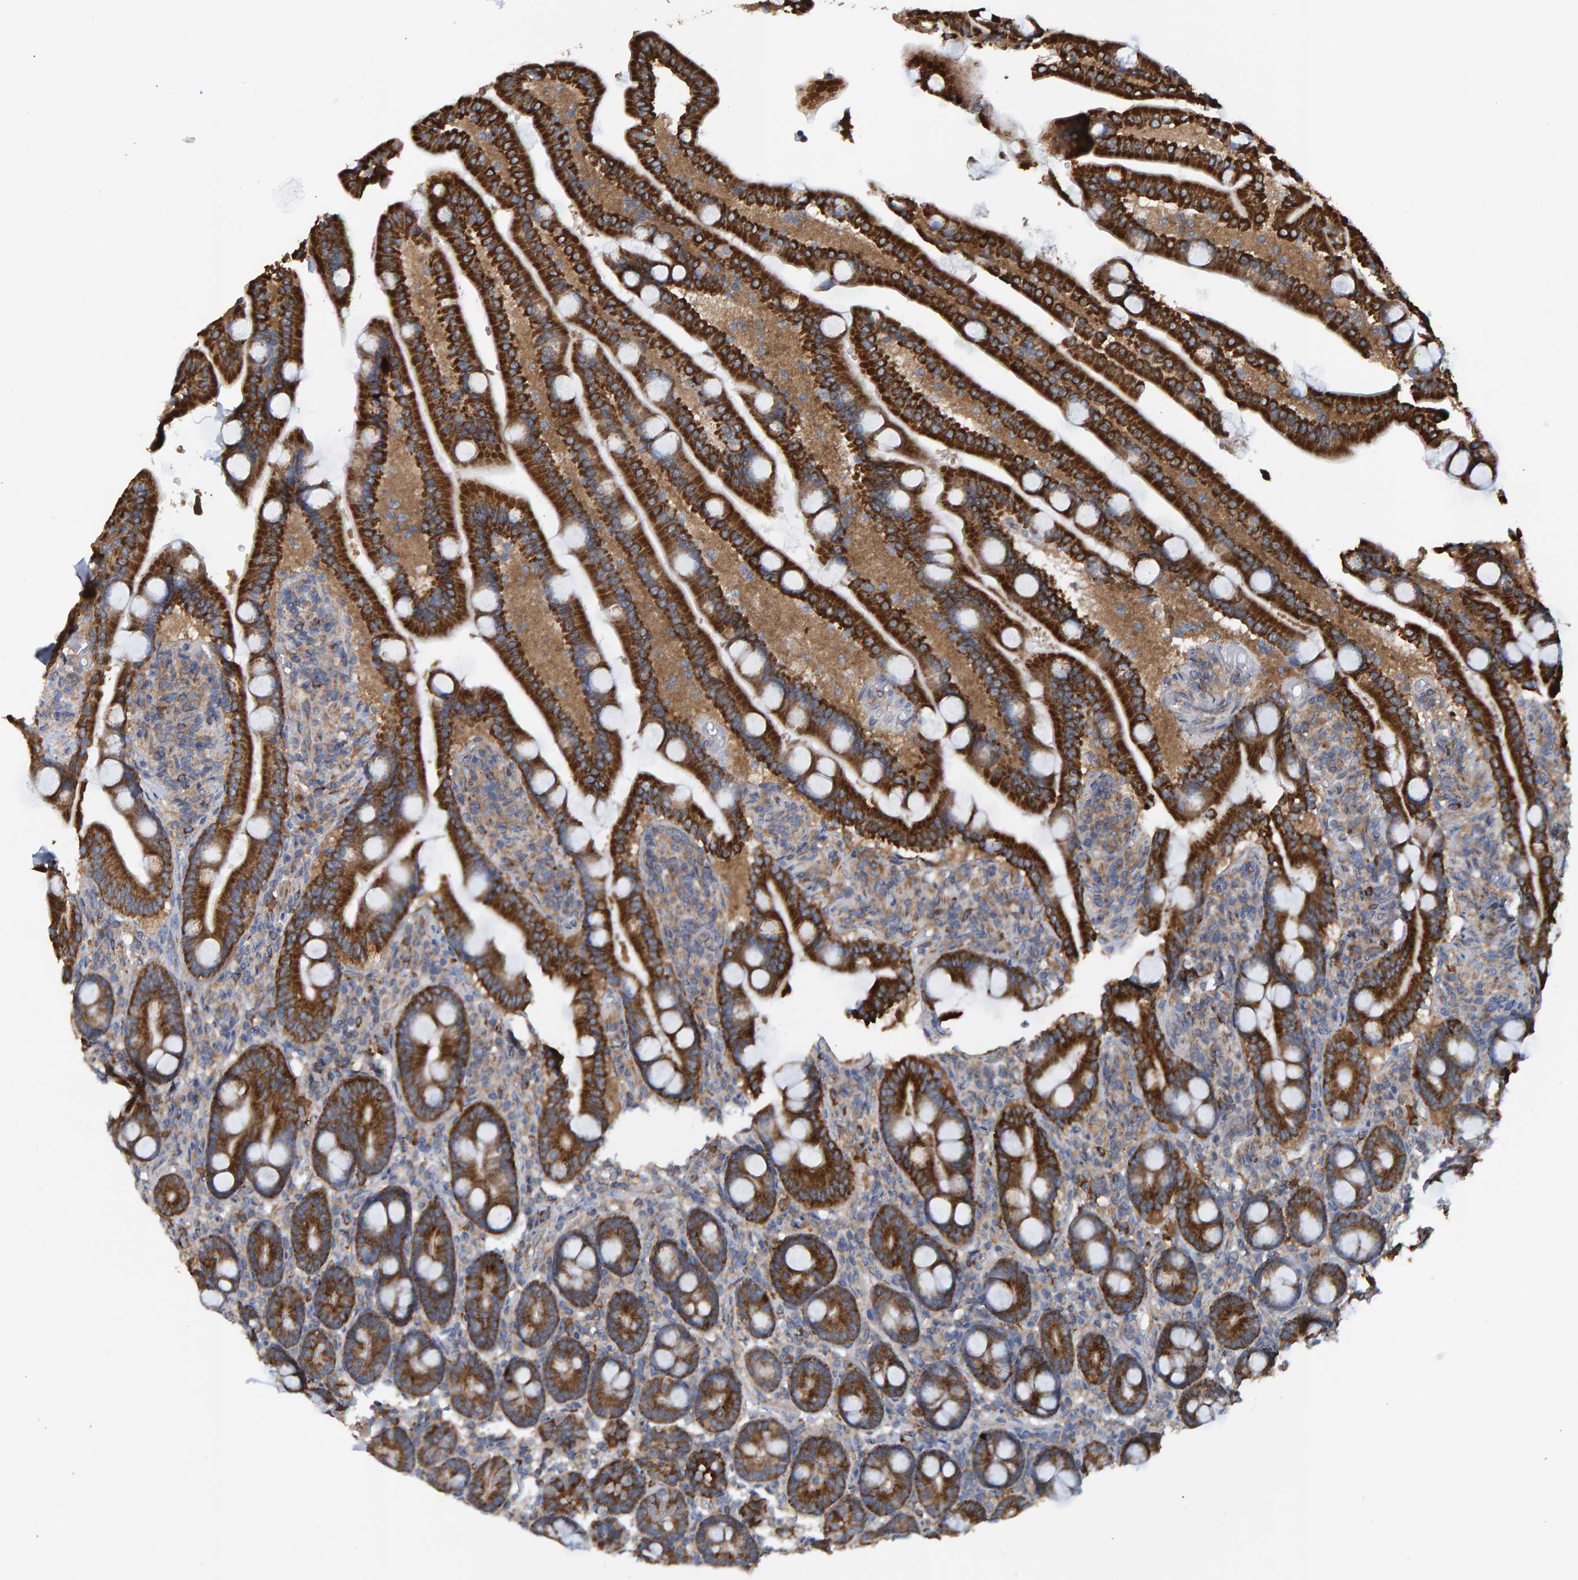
{"staining": {"intensity": "strong", "quantity": ">75%", "location": "cytoplasmic/membranous"}, "tissue": "duodenum", "cell_type": "Glandular cells", "image_type": "normal", "snomed": [{"axis": "morphology", "description": "Normal tissue, NOS"}, {"axis": "topography", "description": "Duodenum"}], "caption": "Protein expression analysis of unremarkable duodenum displays strong cytoplasmic/membranous positivity in approximately >75% of glandular cells.", "gene": "LRSAM1", "patient": {"sex": "male", "age": 54}}